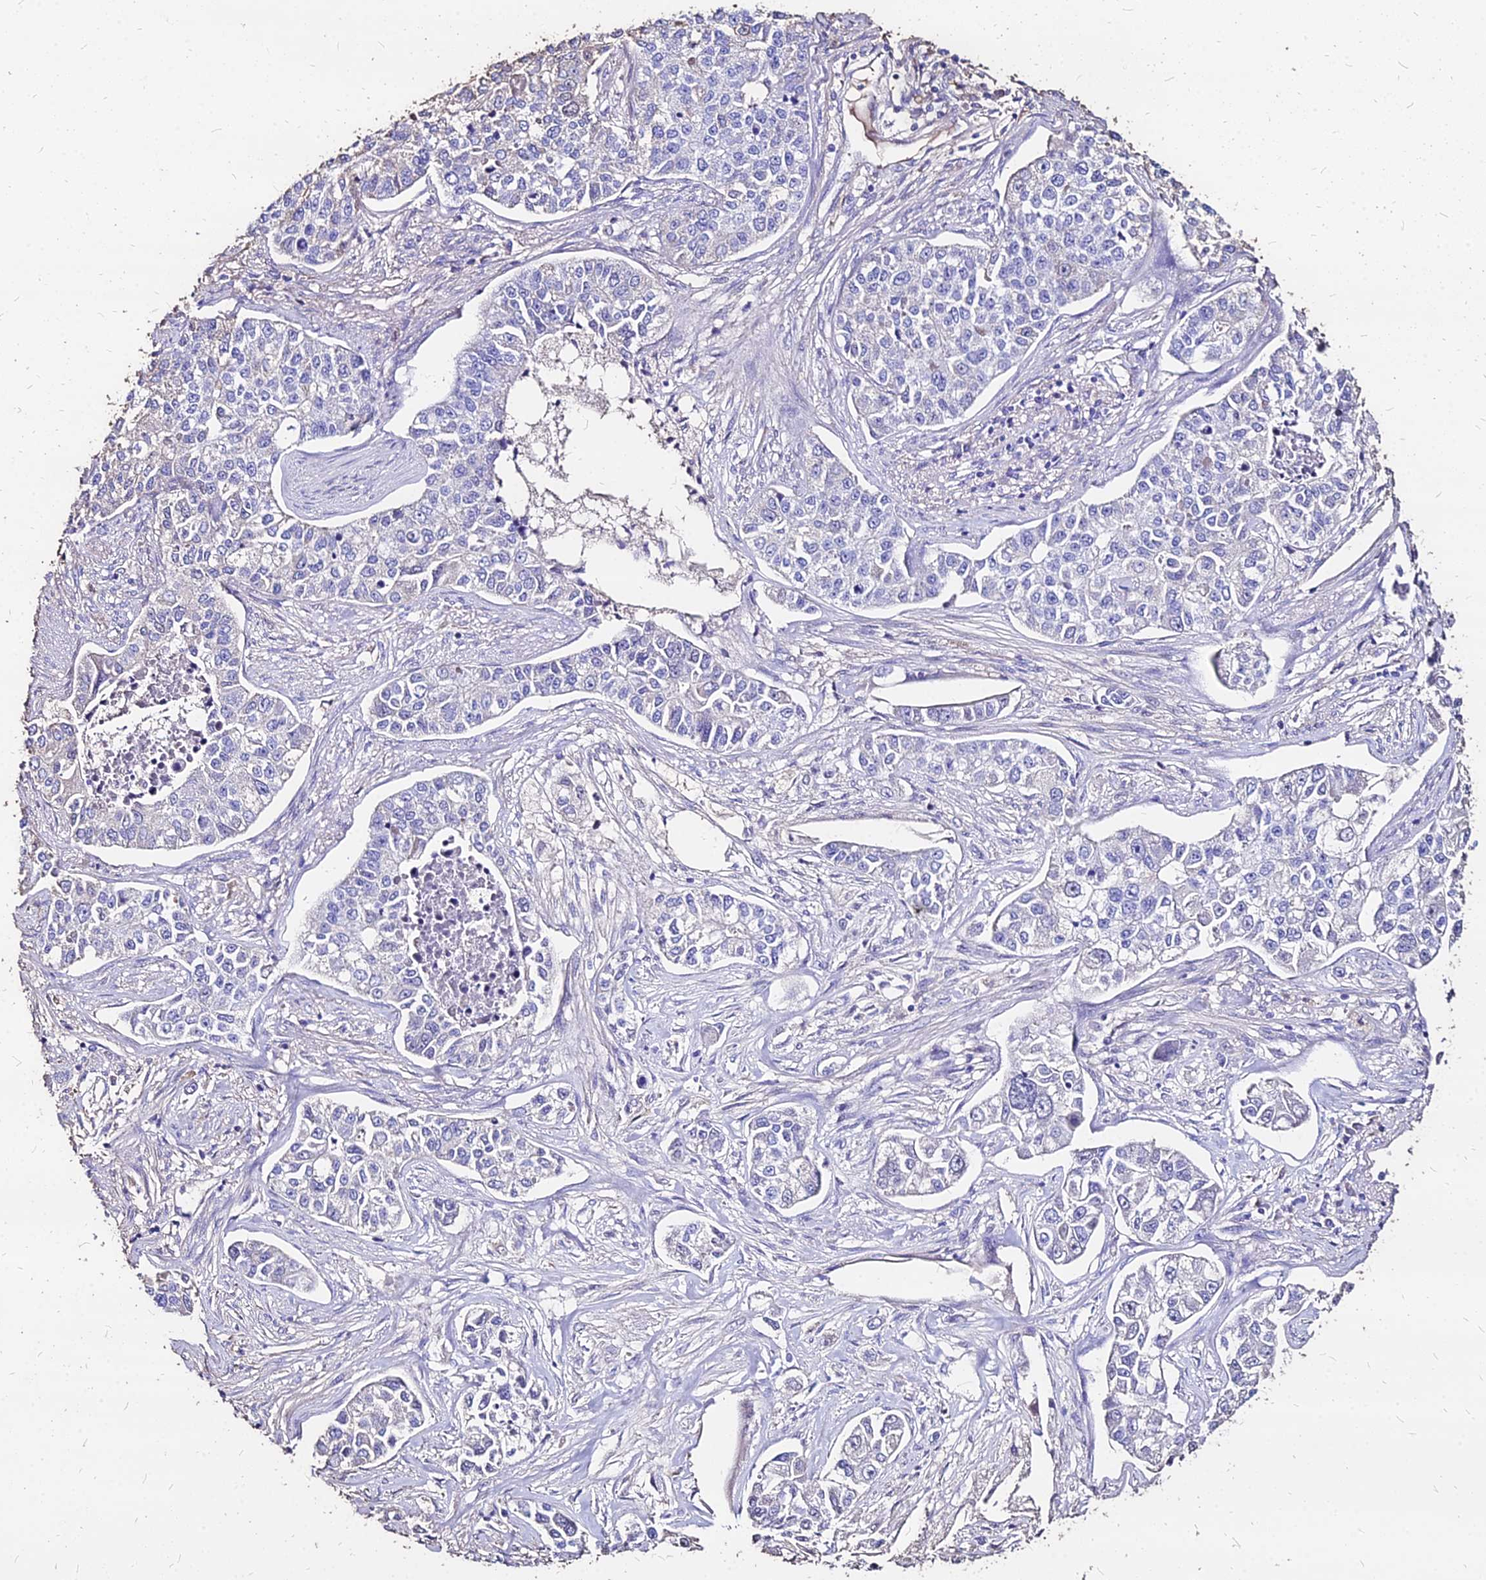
{"staining": {"intensity": "negative", "quantity": "none", "location": "none"}, "tissue": "lung cancer", "cell_type": "Tumor cells", "image_type": "cancer", "snomed": [{"axis": "morphology", "description": "Adenocarcinoma, NOS"}, {"axis": "topography", "description": "Lung"}], "caption": "Protein analysis of lung cancer (adenocarcinoma) exhibits no significant staining in tumor cells.", "gene": "NME5", "patient": {"sex": "male", "age": 49}}